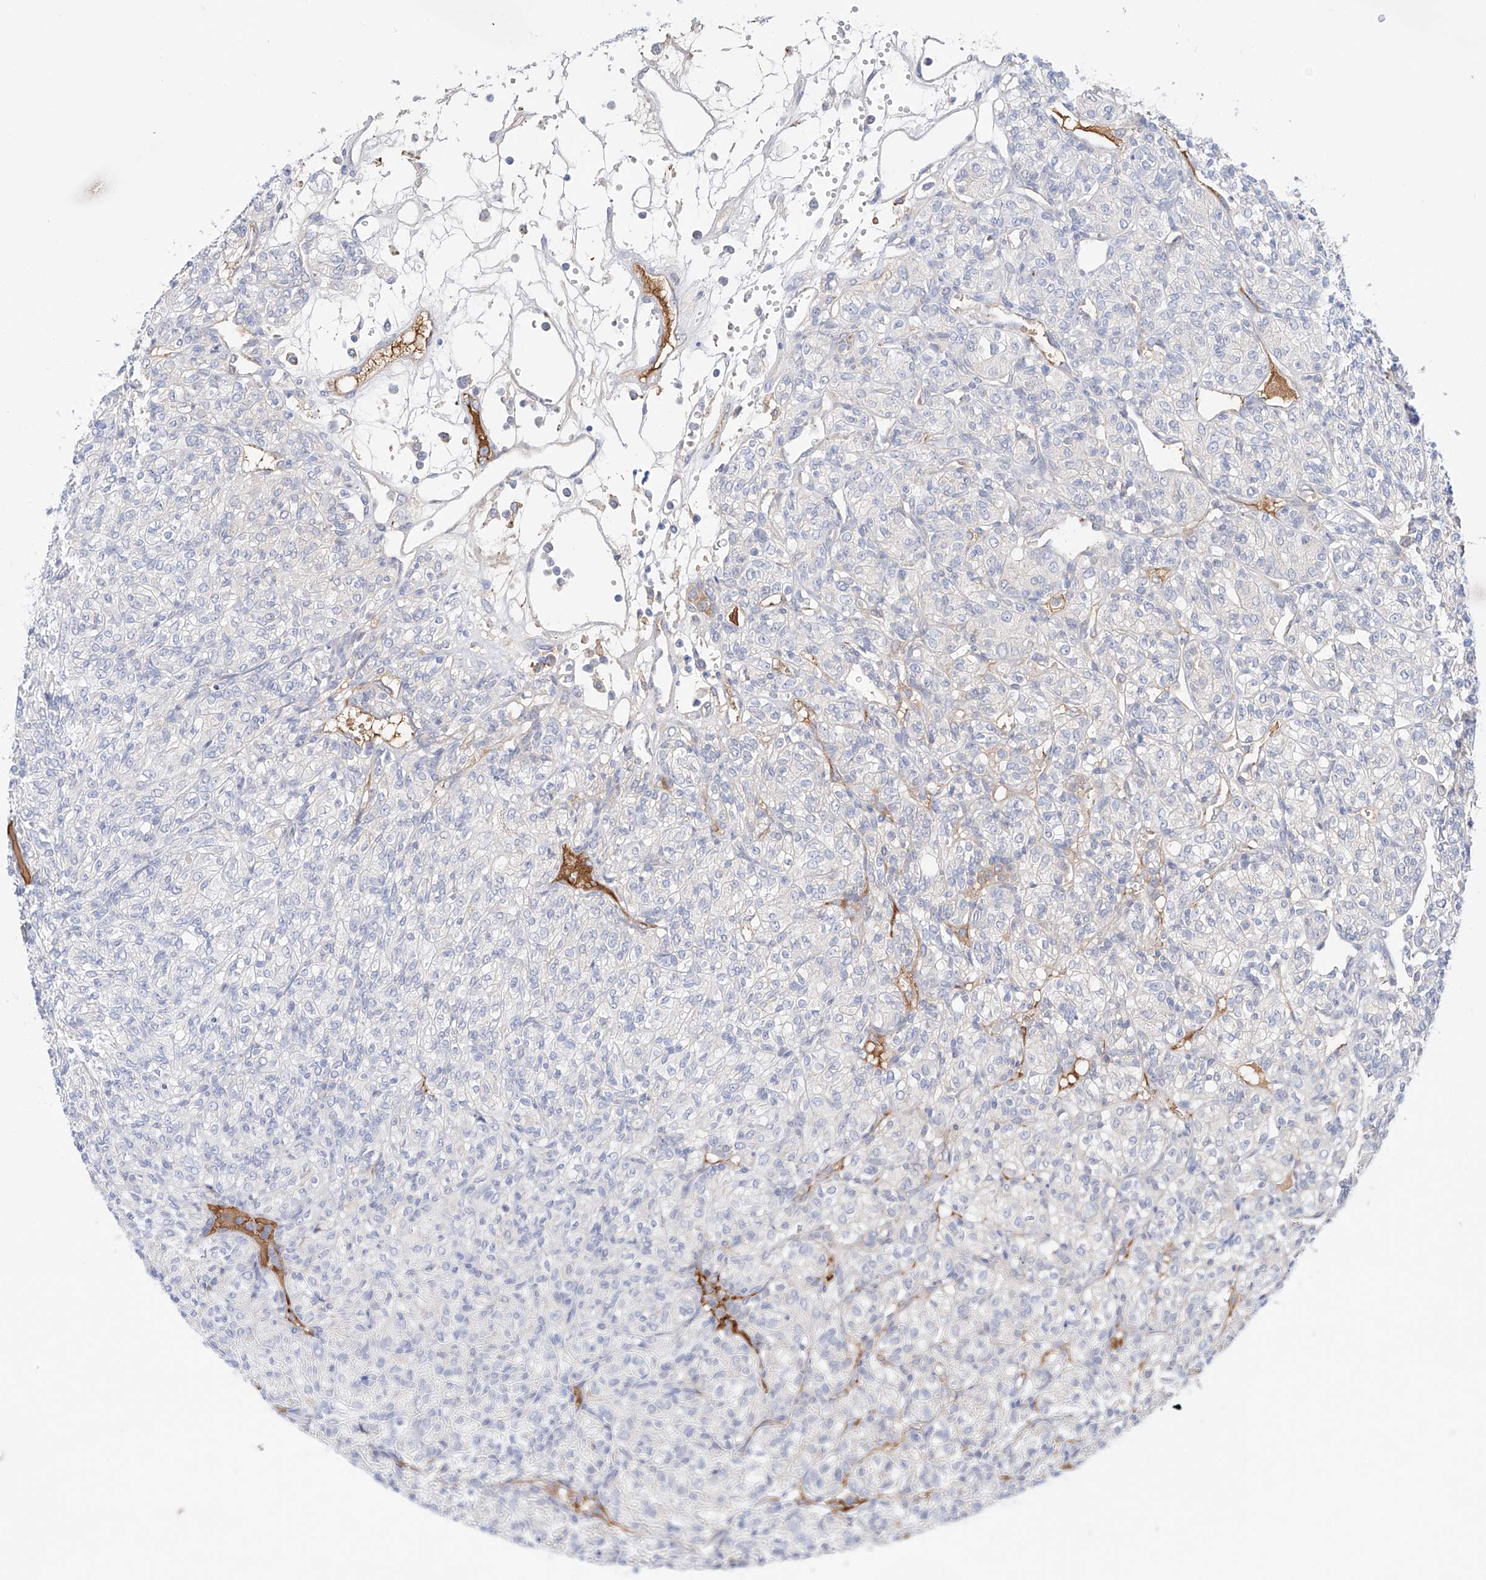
{"staining": {"intensity": "negative", "quantity": "none", "location": "none"}, "tissue": "renal cancer", "cell_type": "Tumor cells", "image_type": "cancer", "snomed": [{"axis": "morphology", "description": "Adenocarcinoma, NOS"}, {"axis": "topography", "description": "Kidney"}], "caption": "Immunohistochemistry image of human renal adenocarcinoma stained for a protein (brown), which shows no positivity in tumor cells.", "gene": "PGGT1B", "patient": {"sex": "male", "age": 77}}